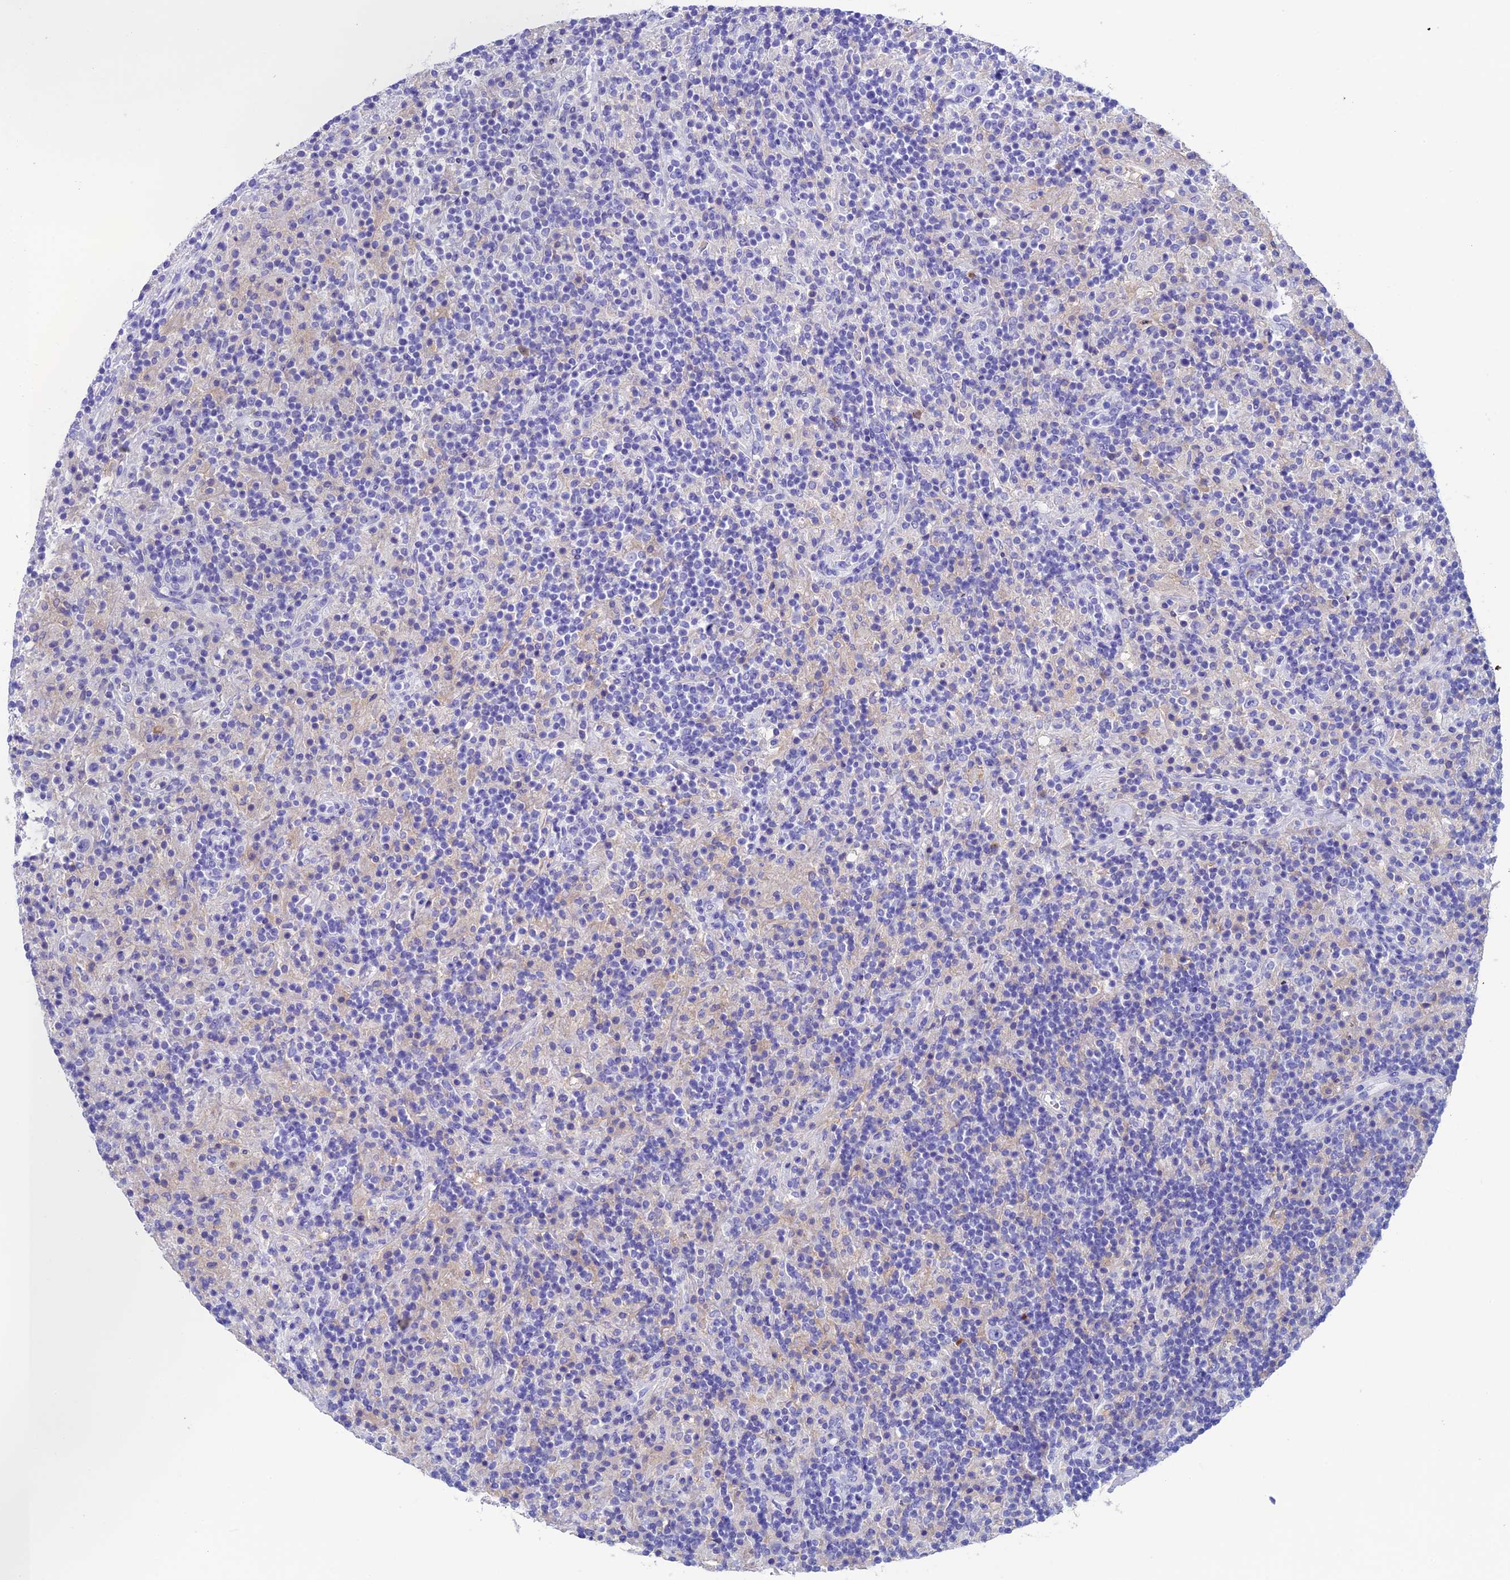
{"staining": {"intensity": "negative", "quantity": "none", "location": "none"}, "tissue": "lymphoma", "cell_type": "Tumor cells", "image_type": "cancer", "snomed": [{"axis": "morphology", "description": "Hodgkin's disease, NOS"}, {"axis": "topography", "description": "Lymph node"}], "caption": "Immunohistochemistry image of Hodgkin's disease stained for a protein (brown), which displays no staining in tumor cells.", "gene": "IGSF6", "patient": {"sex": "male", "age": 70}}